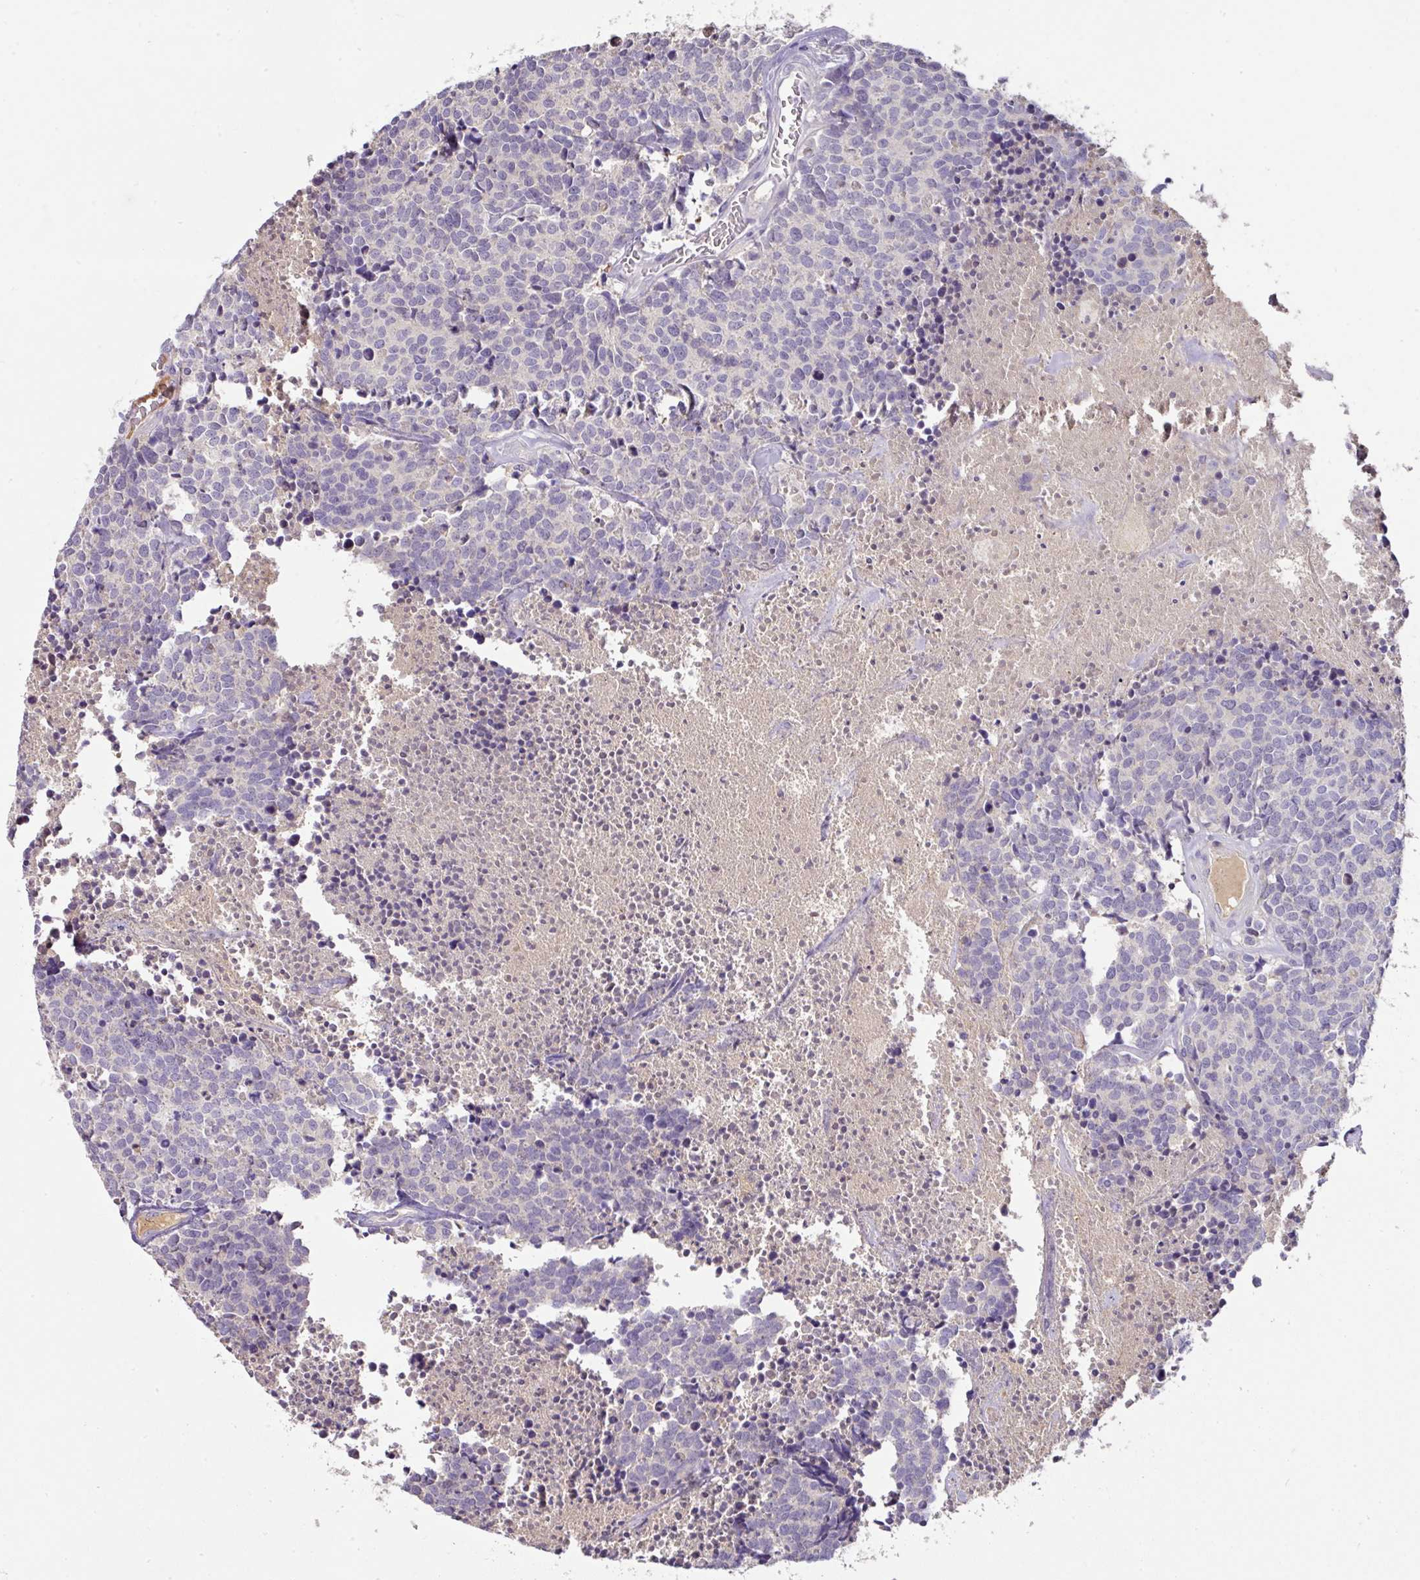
{"staining": {"intensity": "negative", "quantity": "none", "location": "none"}, "tissue": "carcinoid", "cell_type": "Tumor cells", "image_type": "cancer", "snomed": [{"axis": "morphology", "description": "Carcinoid, malignant, NOS"}, {"axis": "topography", "description": "Skin"}], "caption": "The image exhibits no staining of tumor cells in carcinoid.", "gene": "CCZ1", "patient": {"sex": "female", "age": 79}}